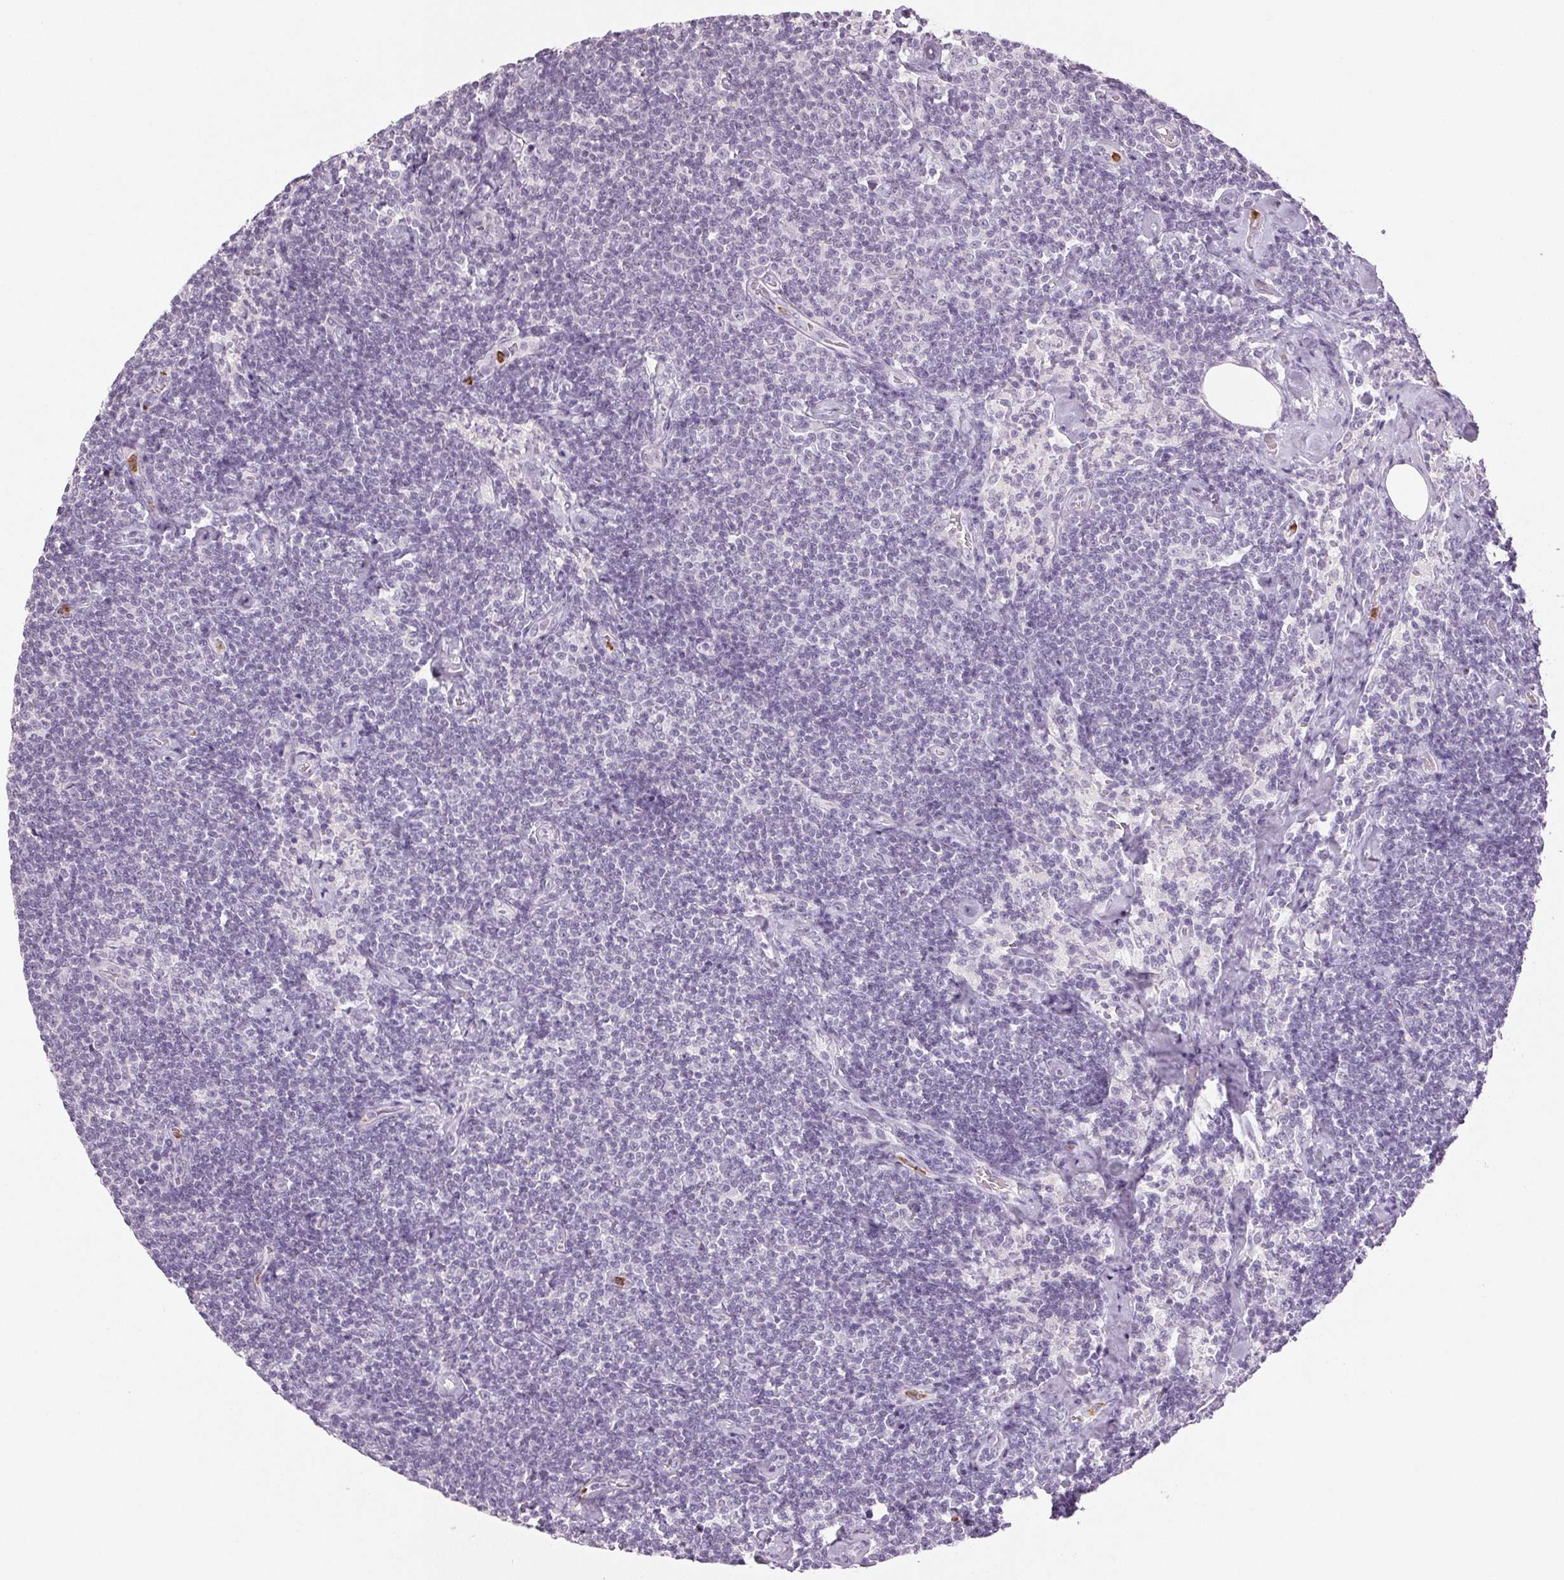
{"staining": {"intensity": "negative", "quantity": "none", "location": "none"}, "tissue": "lymphoma", "cell_type": "Tumor cells", "image_type": "cancer", "snomed": [{"axis": "morphology", "description": "Malignant lymphoma, non-Hodgkin's type, Low grade"}, {"axis": "topography", "description": "Lymph node"}], "caption": "IHC histopathology image of low-grade malignant lymphoma, non-Hodgkin's type stained for a protein (brown), which demonstrates no staining in tumor cells. The staining was performed using DAB to visualize the protein expression in brown, while the nuclei were stained in blue with hematoxylin (Magnification: 20x).", "gene": "LTF", "patient": {"sex": "male", "age": 81}}